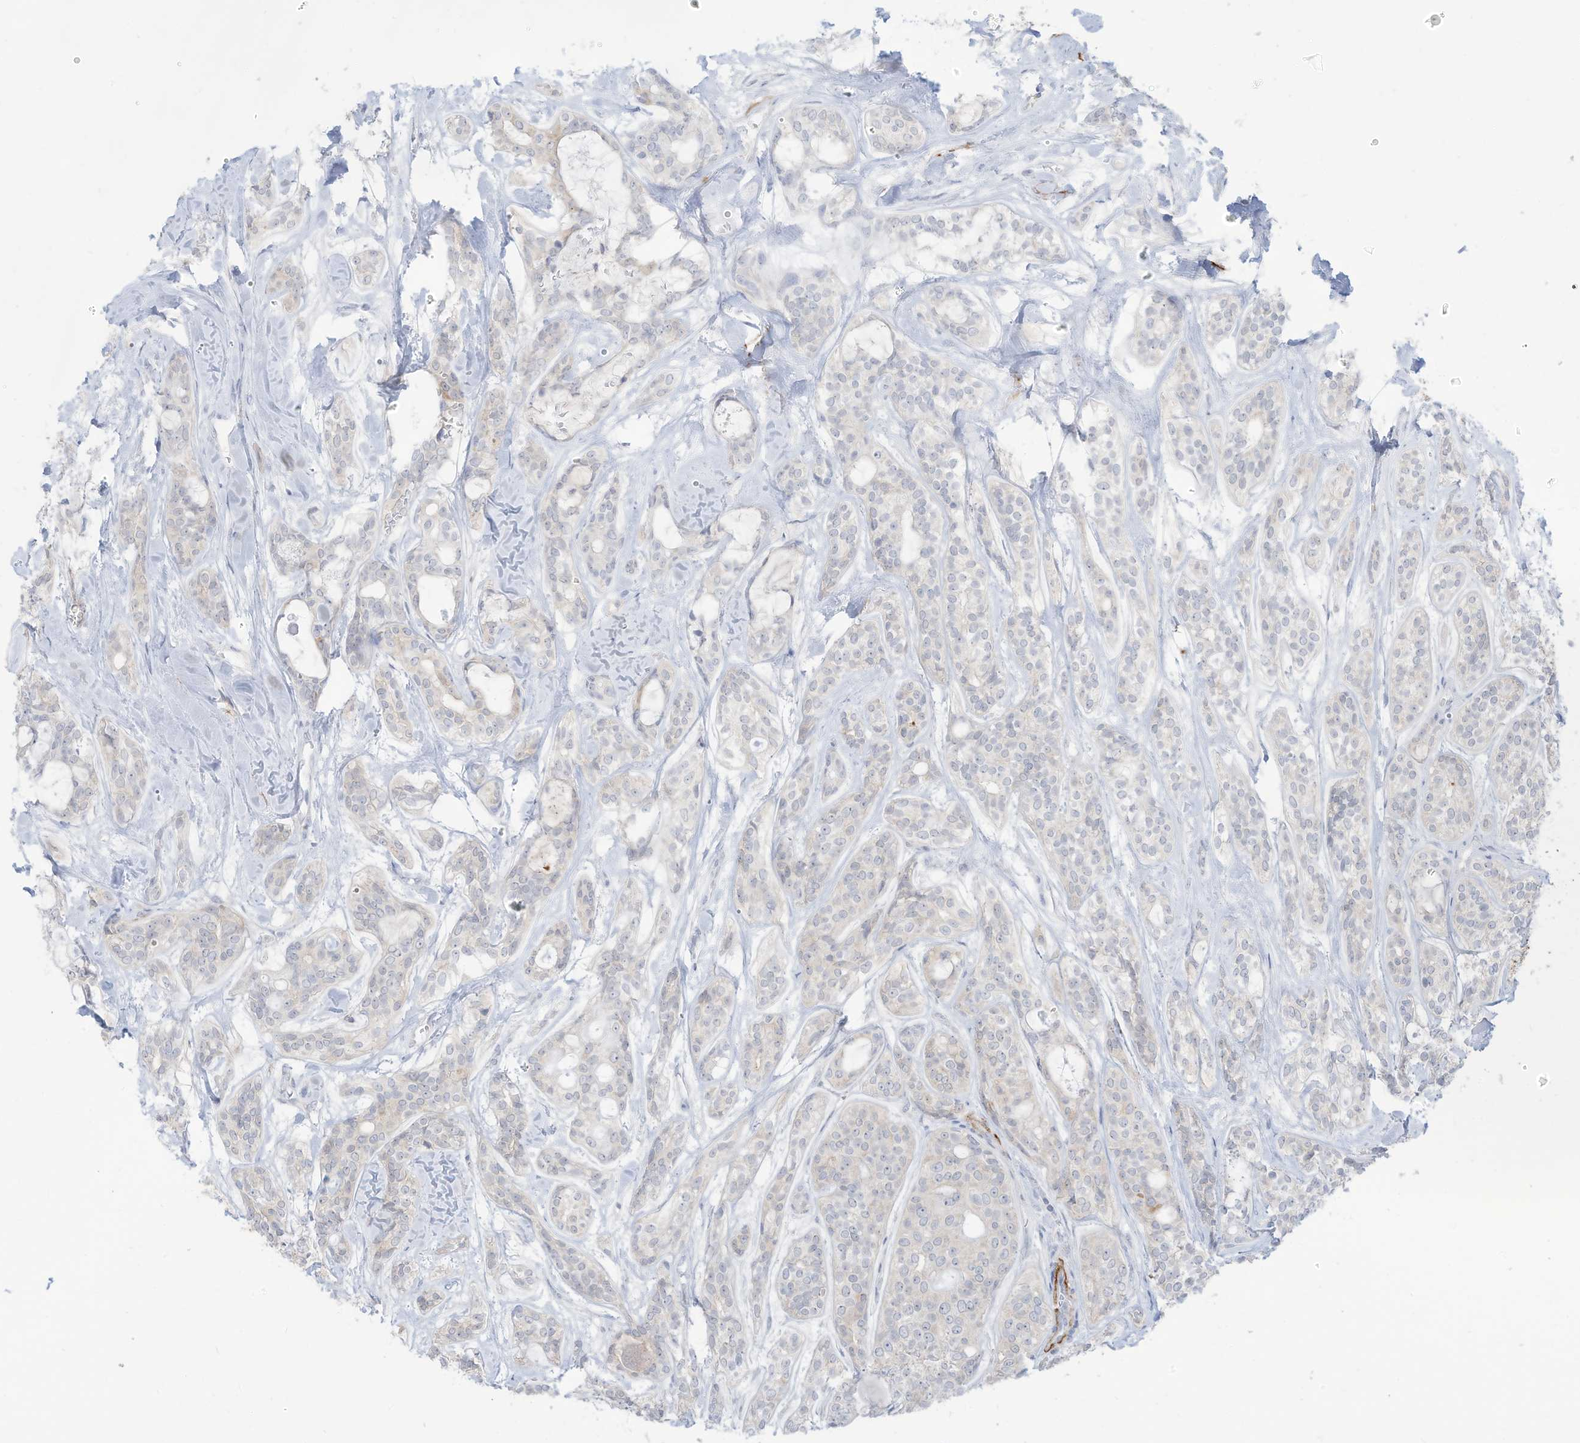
{"staining": {"intensity": "negative", "quantity": "none", "location": "none"}, "tissue": "head and neck cancer", "cell_type": "Tumor cells", "image_type": "cancer", "snomed": [{"axis": "morphology", "description": "Adenocarcinoma, NOS"}, {"axis": "topography", "description": "Head-Neck"}], "caption": "Head and neck cancer stained for a protein using IHC exhibits no staining tumor cells.", "gene": "OGT", "patient": {"sex": "male", "age": 66}}